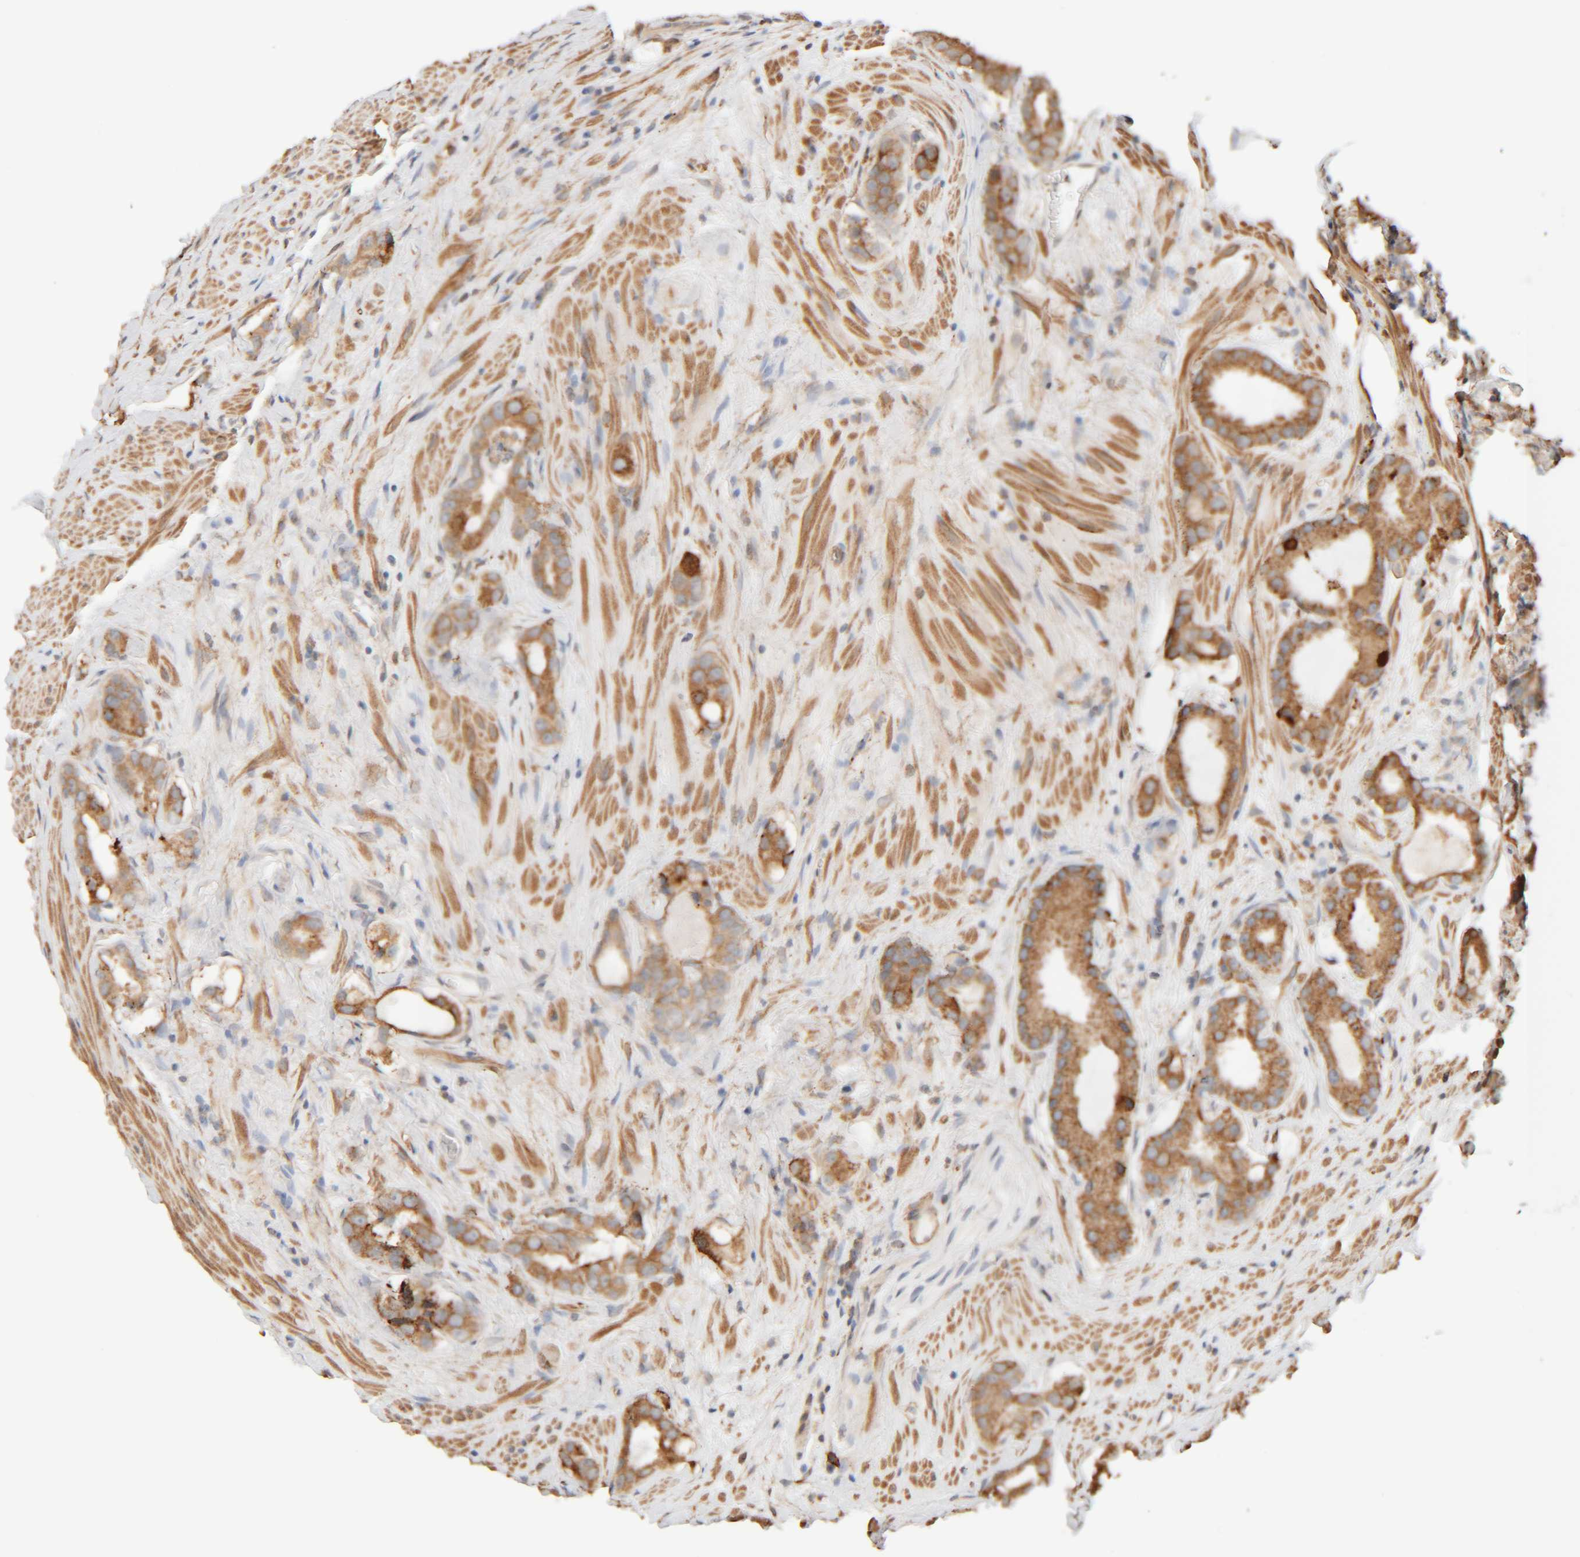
{"staining": {"intensity": "moderate", "quantity": ">75%", "location": "cytoplasmic/membranous"}, "tissue": "prostate cancer", "cell_type": "Tumor cells", "image_type": "cancer", "snomed": [{"axis": "morphology", "description": "Adenocarcinoma, High grade"}, {"axis": "topography", "description": "Prostate"}], "caption": "The micrograph reveals a brown stain indicating the presence of a protein in the cytoplasmic/membranous of tumor cells in prostate cancer (adenocarcinoma (high-grade)). Using DAB (3,3'-diaminobenzidine) (brown) and hematoxylin (blue) stains, captured at high magnification using brightfield microscopy.", "gene": "INTS1", "patient": {"sex": "male", "age": 63}}